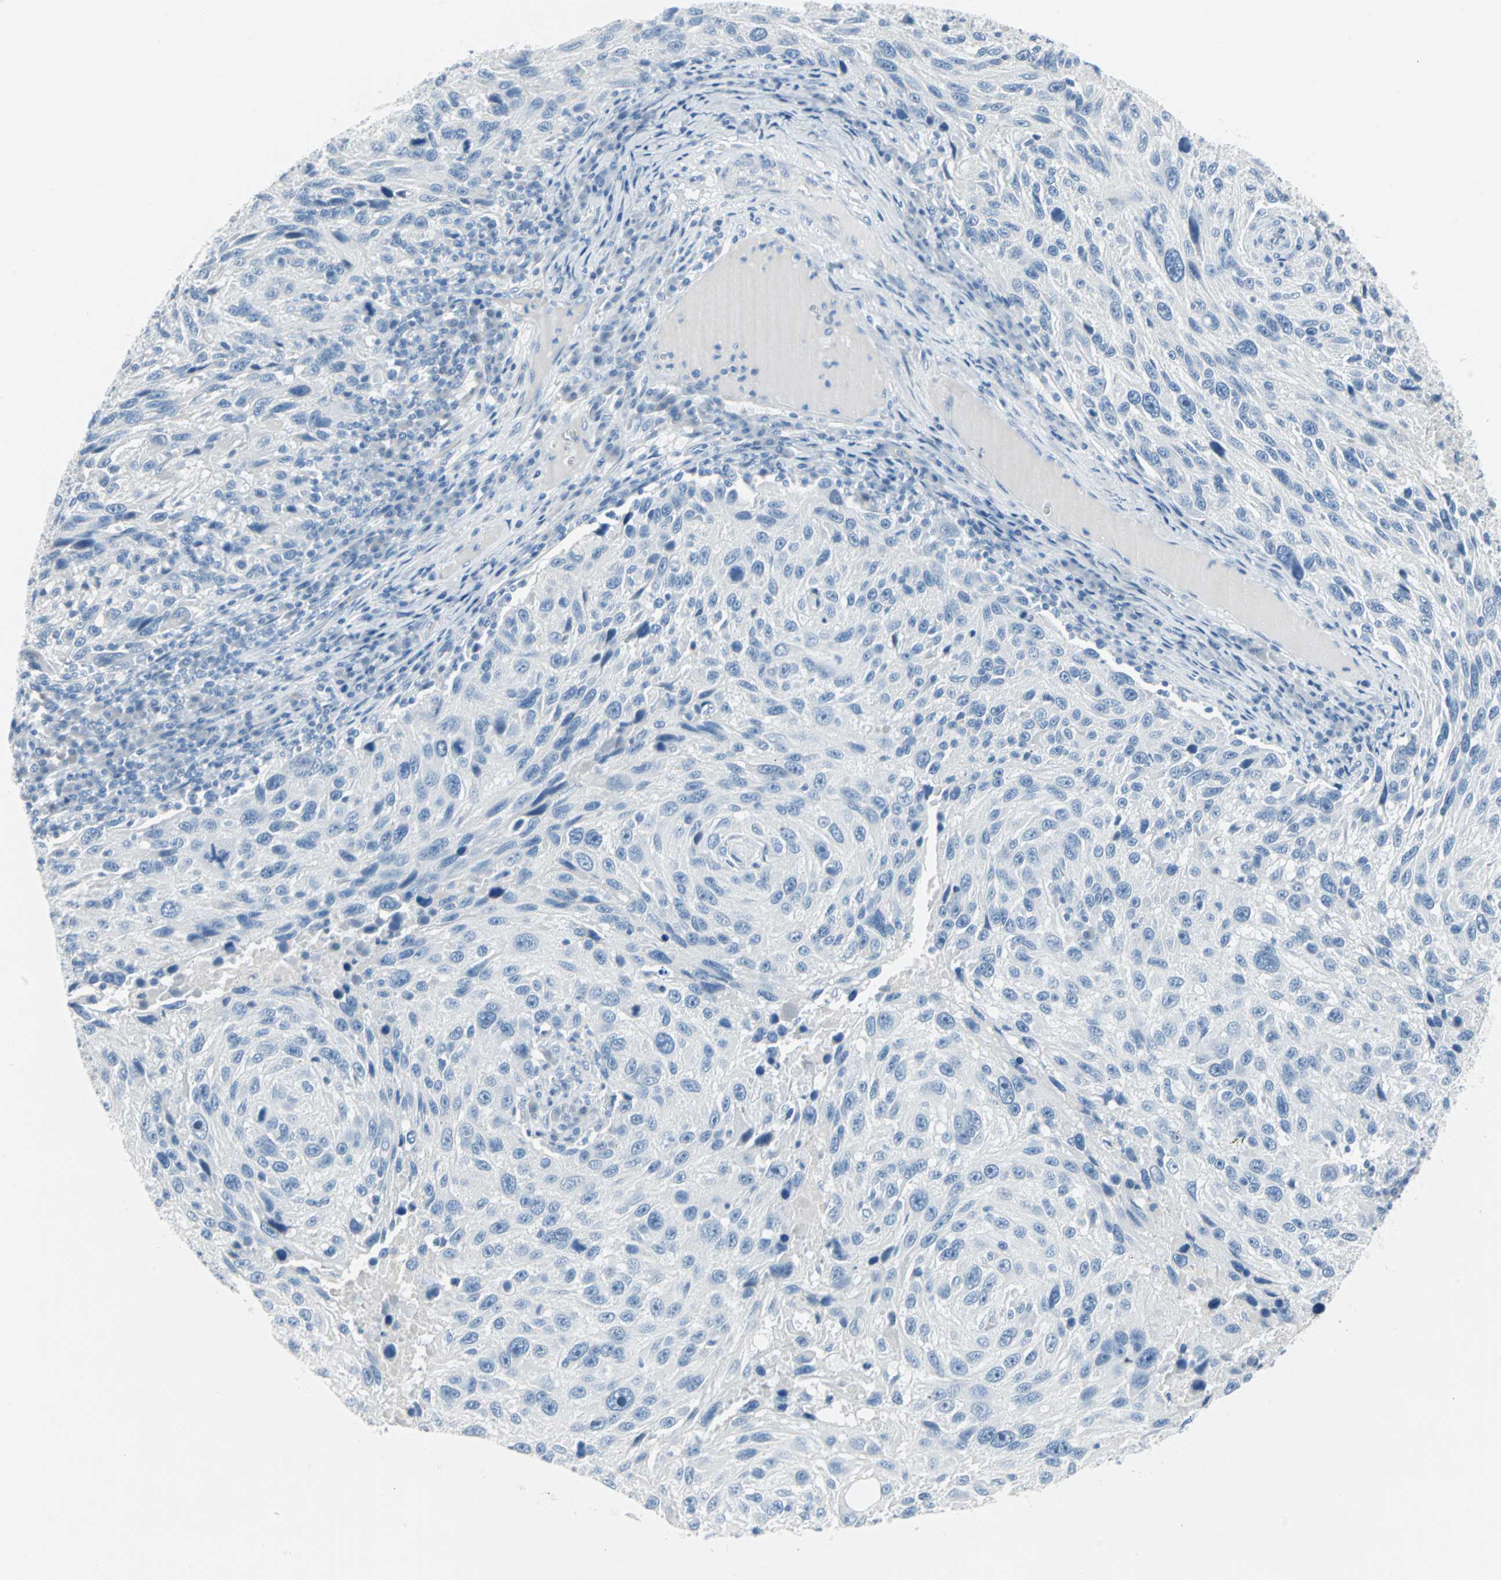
{"staining": {"intensity": "negative", "quantity": "none", "location": "none"}, "tissue": "melanoma", "cell_type": "Tumor cells", "image_type": "cancer", "snomed": [{"axis": "morphology", "description": "Malignant melanoma, NOS"}, {"axis": "topography", "description": "Skin"}], "caption": "DAB (3,3'-diaminobenzidine) immunohistochemical staining of malignant melanoma reveals no significant expression in tumor cells.", "gene": "STX1A", "patient": {"sex": "male", "age": 53}}